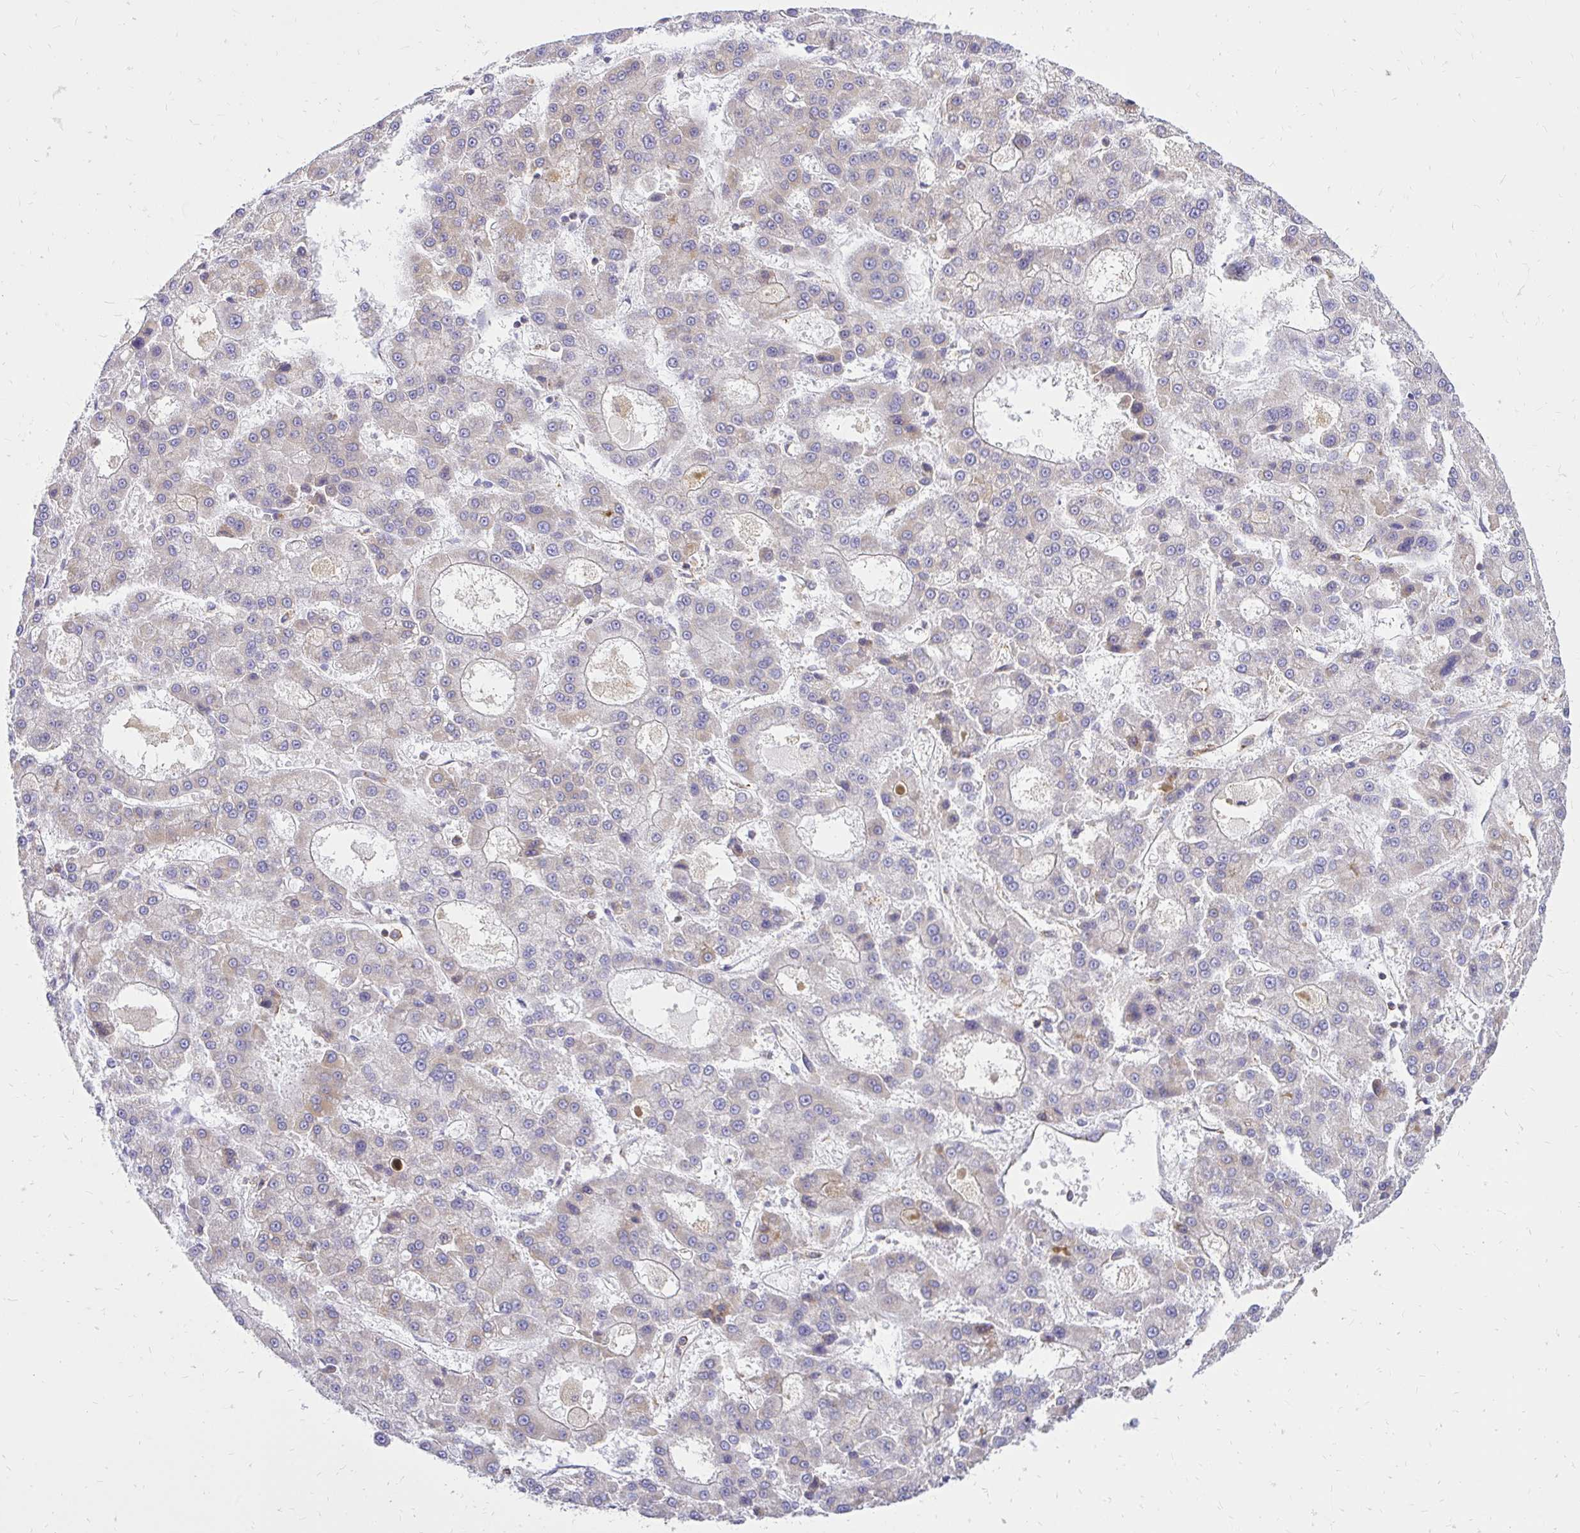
{"staining": {"intensity": "negative", "quantity": "none", "location": "none"}, "tissue": "liver cancer", "cell_type": "Tumor cells", "image_type": "cancer", "snomed": [{"axis": "morphology", "description": "Carcinoma, Hepatocellular, NOS"}, {"axis": "topography", "description": "Liver"}], "caption": "Immunohistochemistry (IHC) image of neoplastic tissue: human liver cancer stained with DAB exhibits no significant protein expression in tumor cells. (DAB (3,3'-diaminobenzidine) immunohistochemistry, high magnification).", "gene": "ABCB10", "patient": {"sex": "male", "age": 70}}